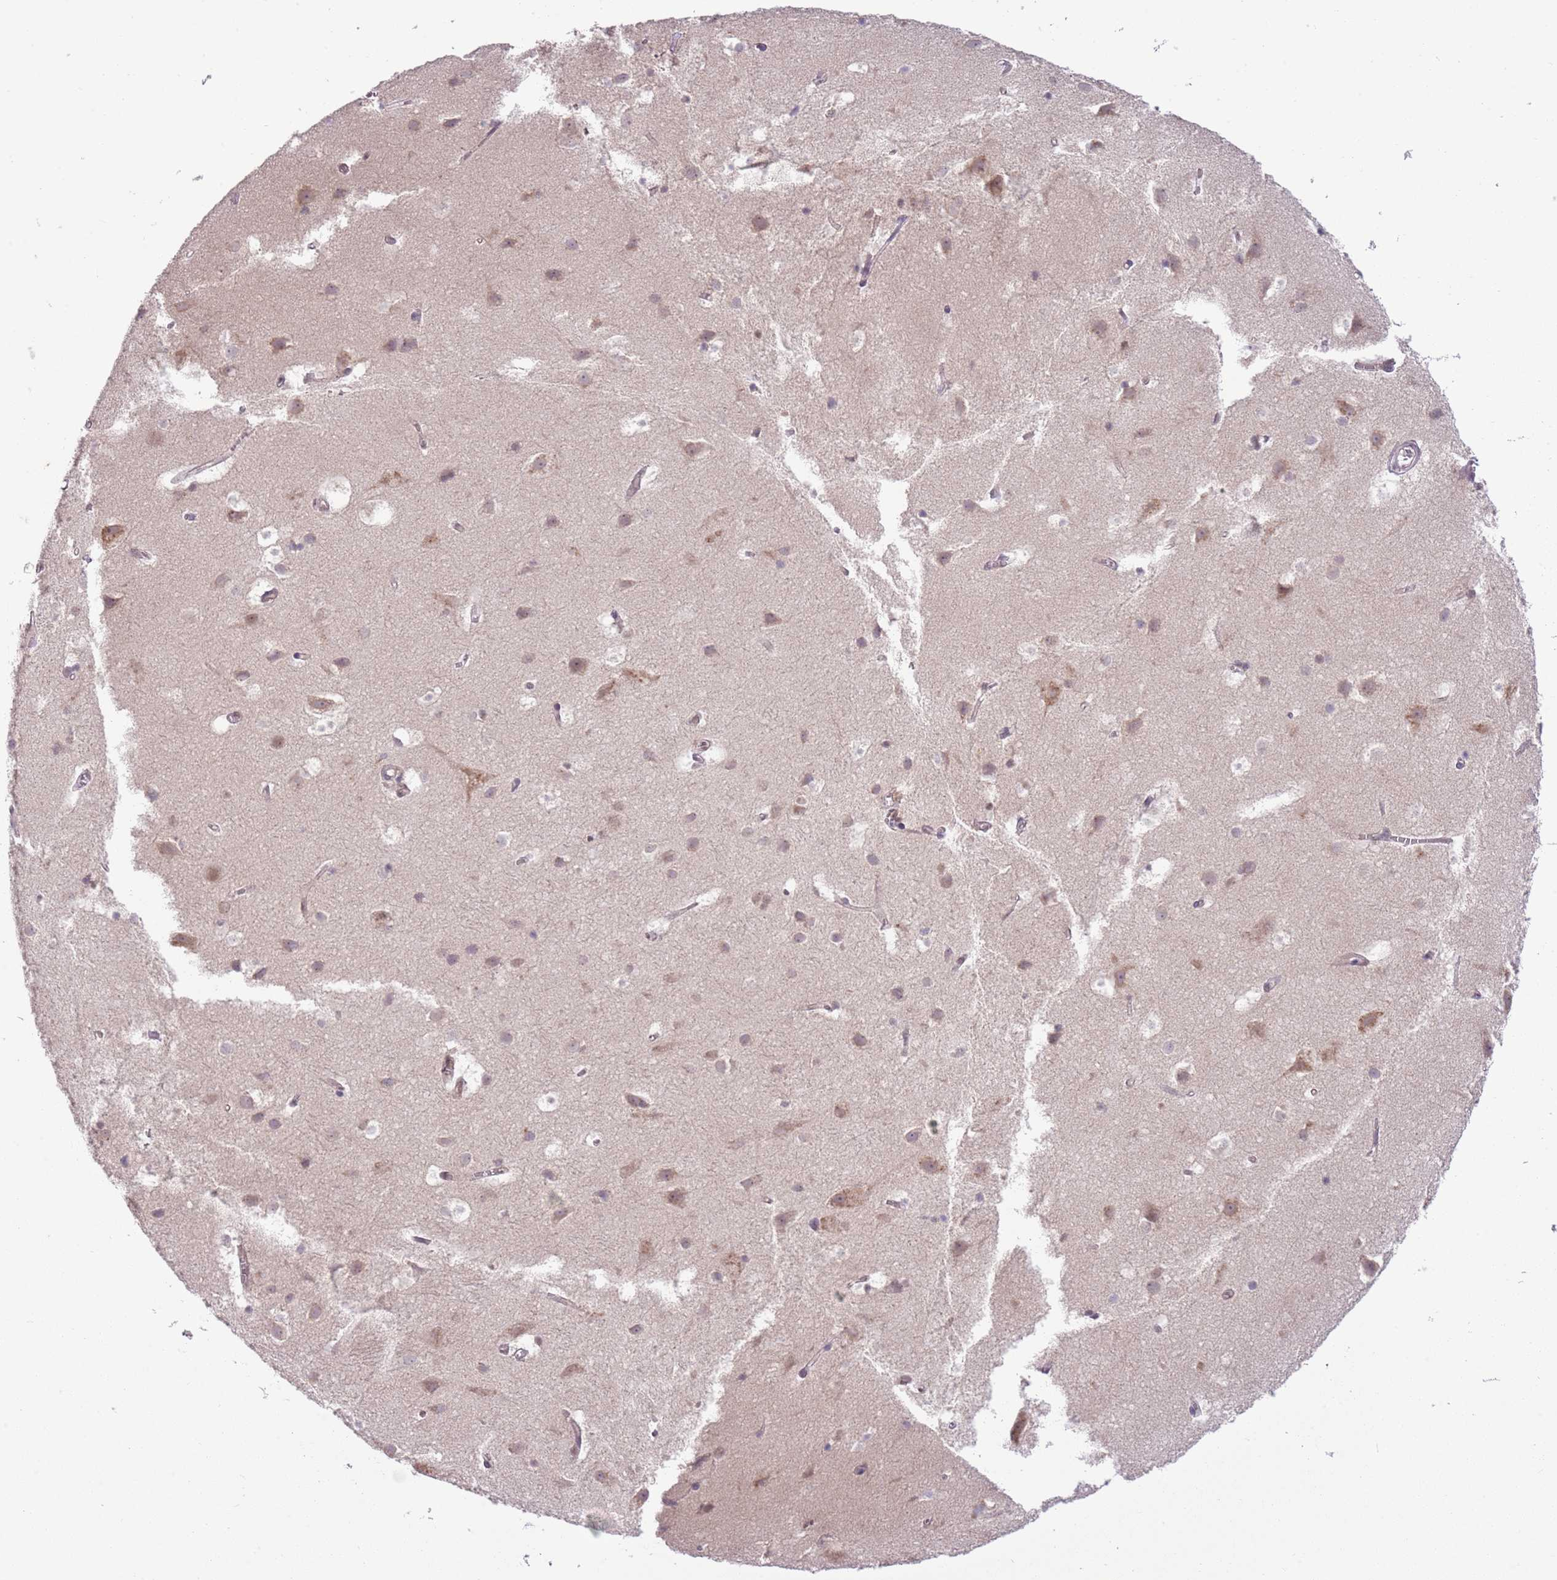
{"staining": {"intensity": "negative", "quantity": "none", "location": "none"}, "tissue": "cerebral cortex", "cell_type": "Endothelial cells", "image_type": "normal", "snomed": [{"axis": "morphology", "description": "Normal tissue, NOS"}, {"axis": "topography", "description": "Cerebral cortex"}], "caption": "This photomicrograph is of unremarkable cerebral cortex stained with immunohistochemistry (IHC) to label a protein in brown with the nuclei are counter-stained blue. There is no positivity in endothelial cells.", "gene": "TM2D1", "patient": {"sex": "male", "age": 54}}